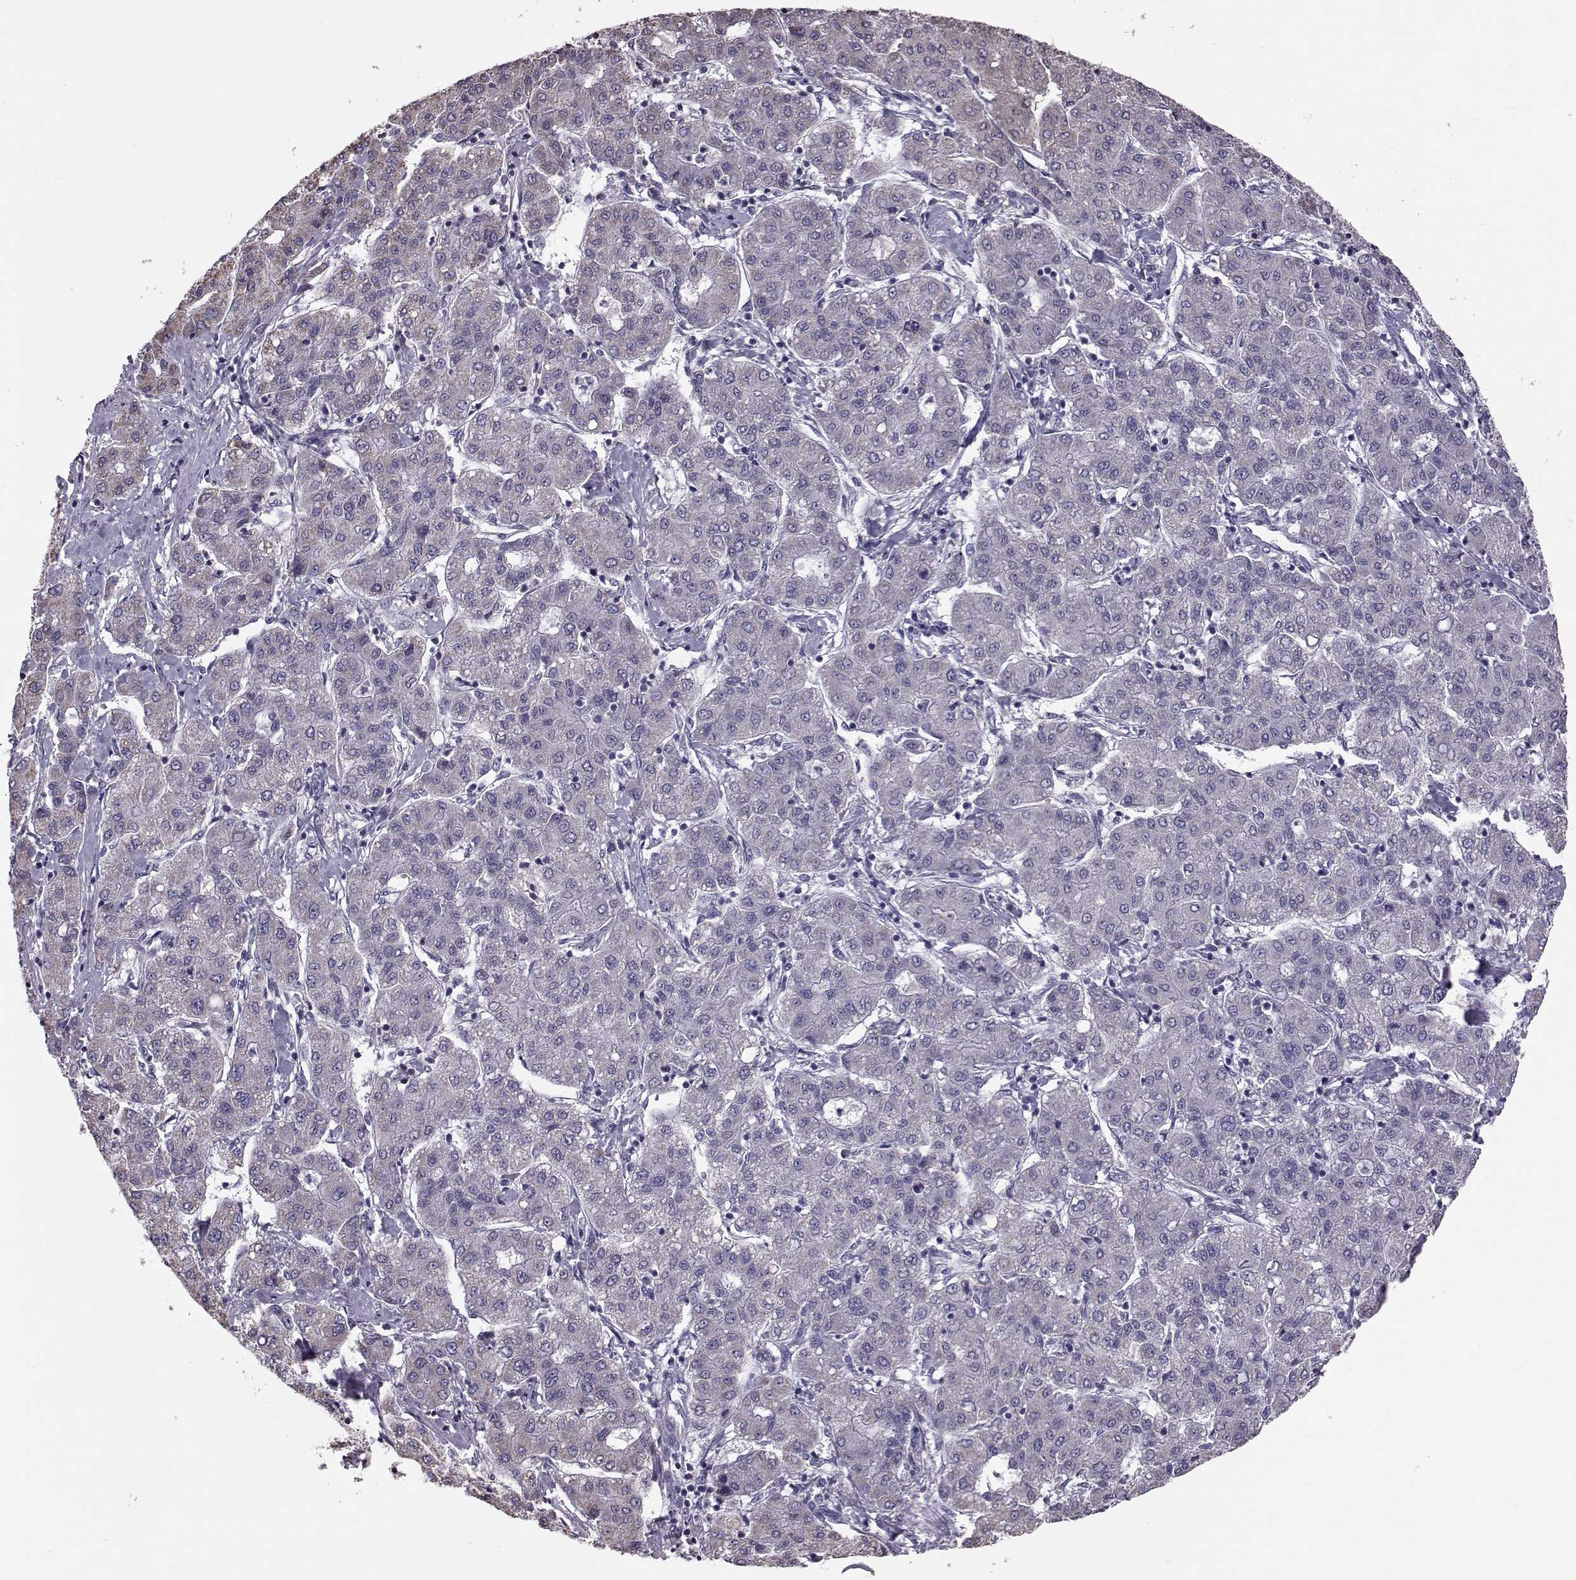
{"staining": {"intensity": "weak", "quantity": "<25%", "location": "cytoplasmic/membranous"}, "tissue": "liver cancer", "cell_type": "Tumor cells", "image_type": "cancer", "snomed": [{"axis": "morphology", "description": "Carcinoma, Hepatocellular, NOS"}, {"axis": "topography", "description": "Liver"}], "caption": "Protein analysis of liver hepatocellular carcinoma demonstrates no significant positivity in tumor cells.", "gene": "ALDH3A1", "patient": {"sex": "male", "age": 65}}